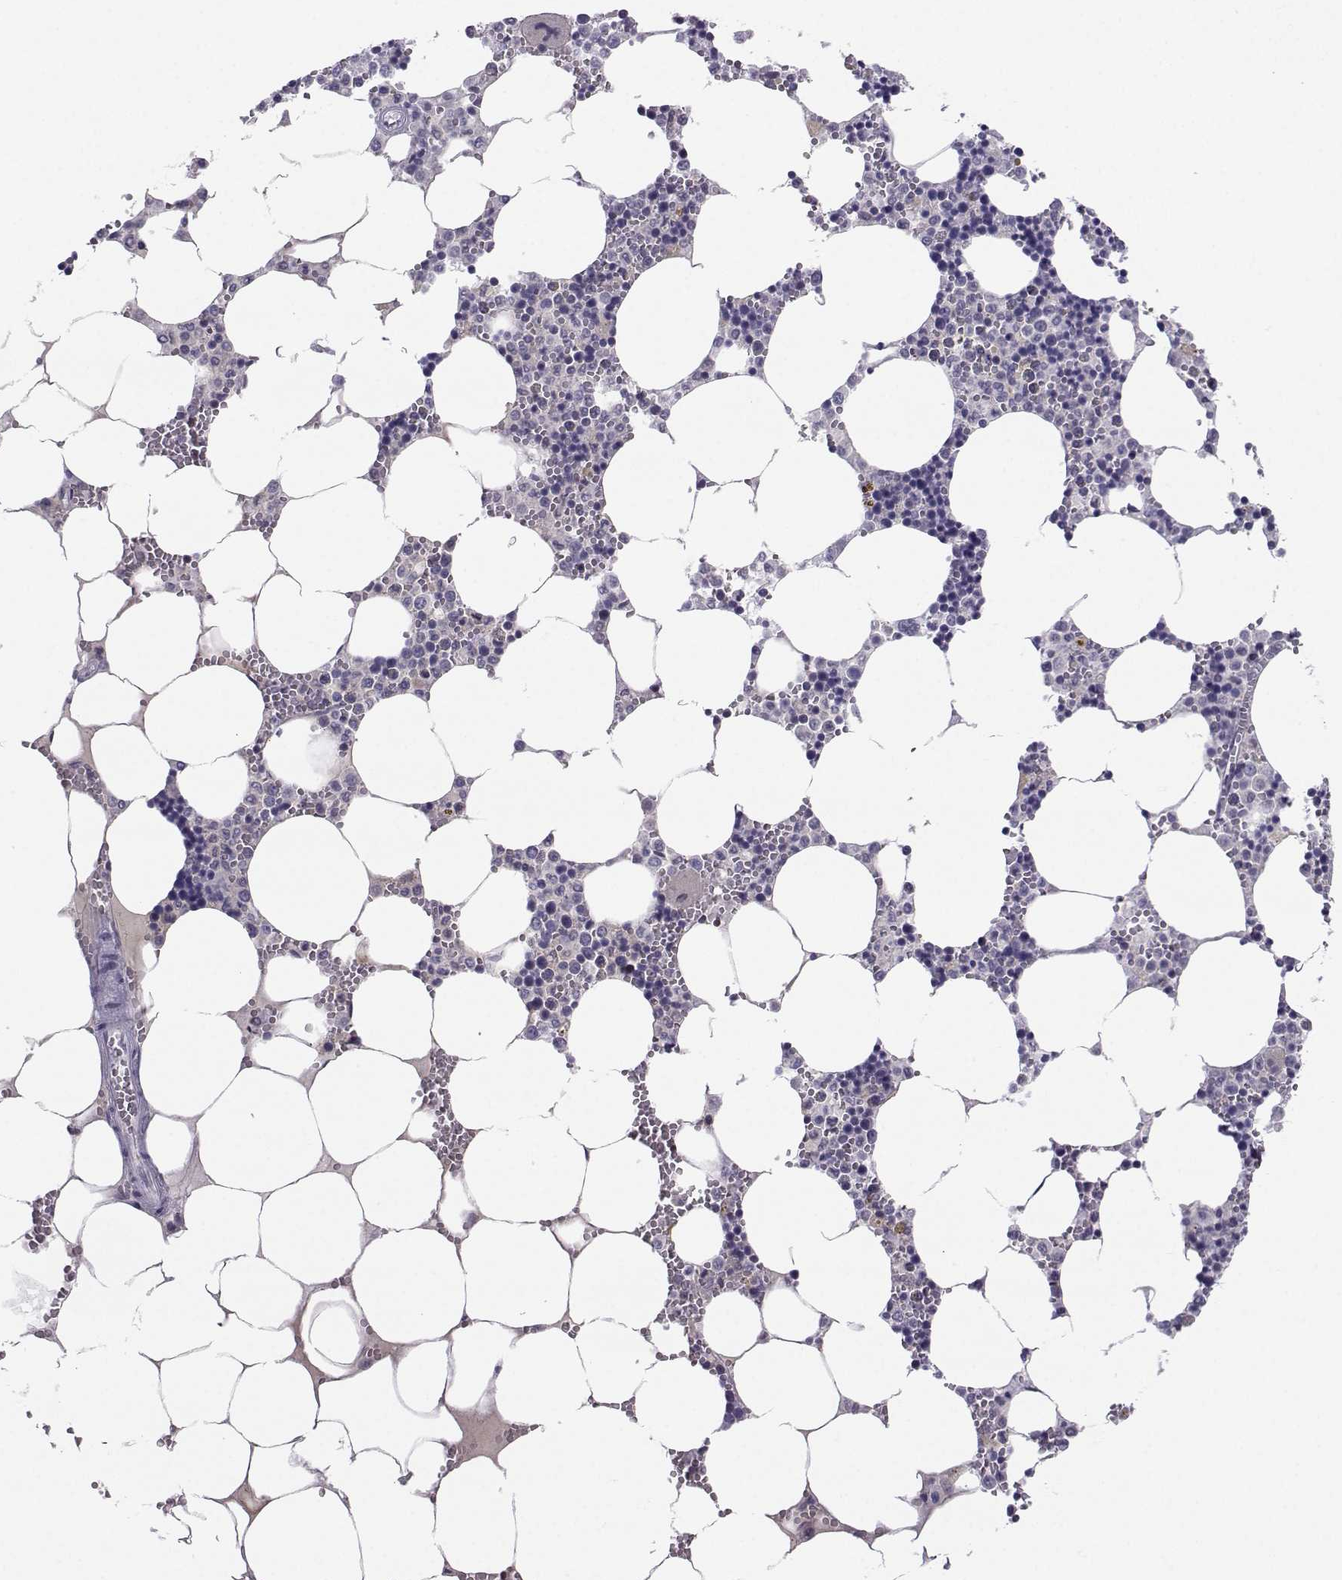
{"staining": {"intensity": "negative", "quantity": "none", "location": "none"}, "tissue": "bone marrow", "cell_type": "Hematopoietic cells", "image_type": "normal", "snomed": [{"axis": "morphology", "description": "Normal tissue, NOS"}, {"axis": "topography", "description": "Bone marrow"}], "caption": "This histopathology image is of normal bone marrow stained with immunohistochemistry to label a protein in brown with the nuclei are counter-stained blue. There is no positivity in hematopoietic cells. (IHC, brightfield microscopy, high magnification).", "gene": "LHX1", "patient": {"sex": "male", "age": 54}}